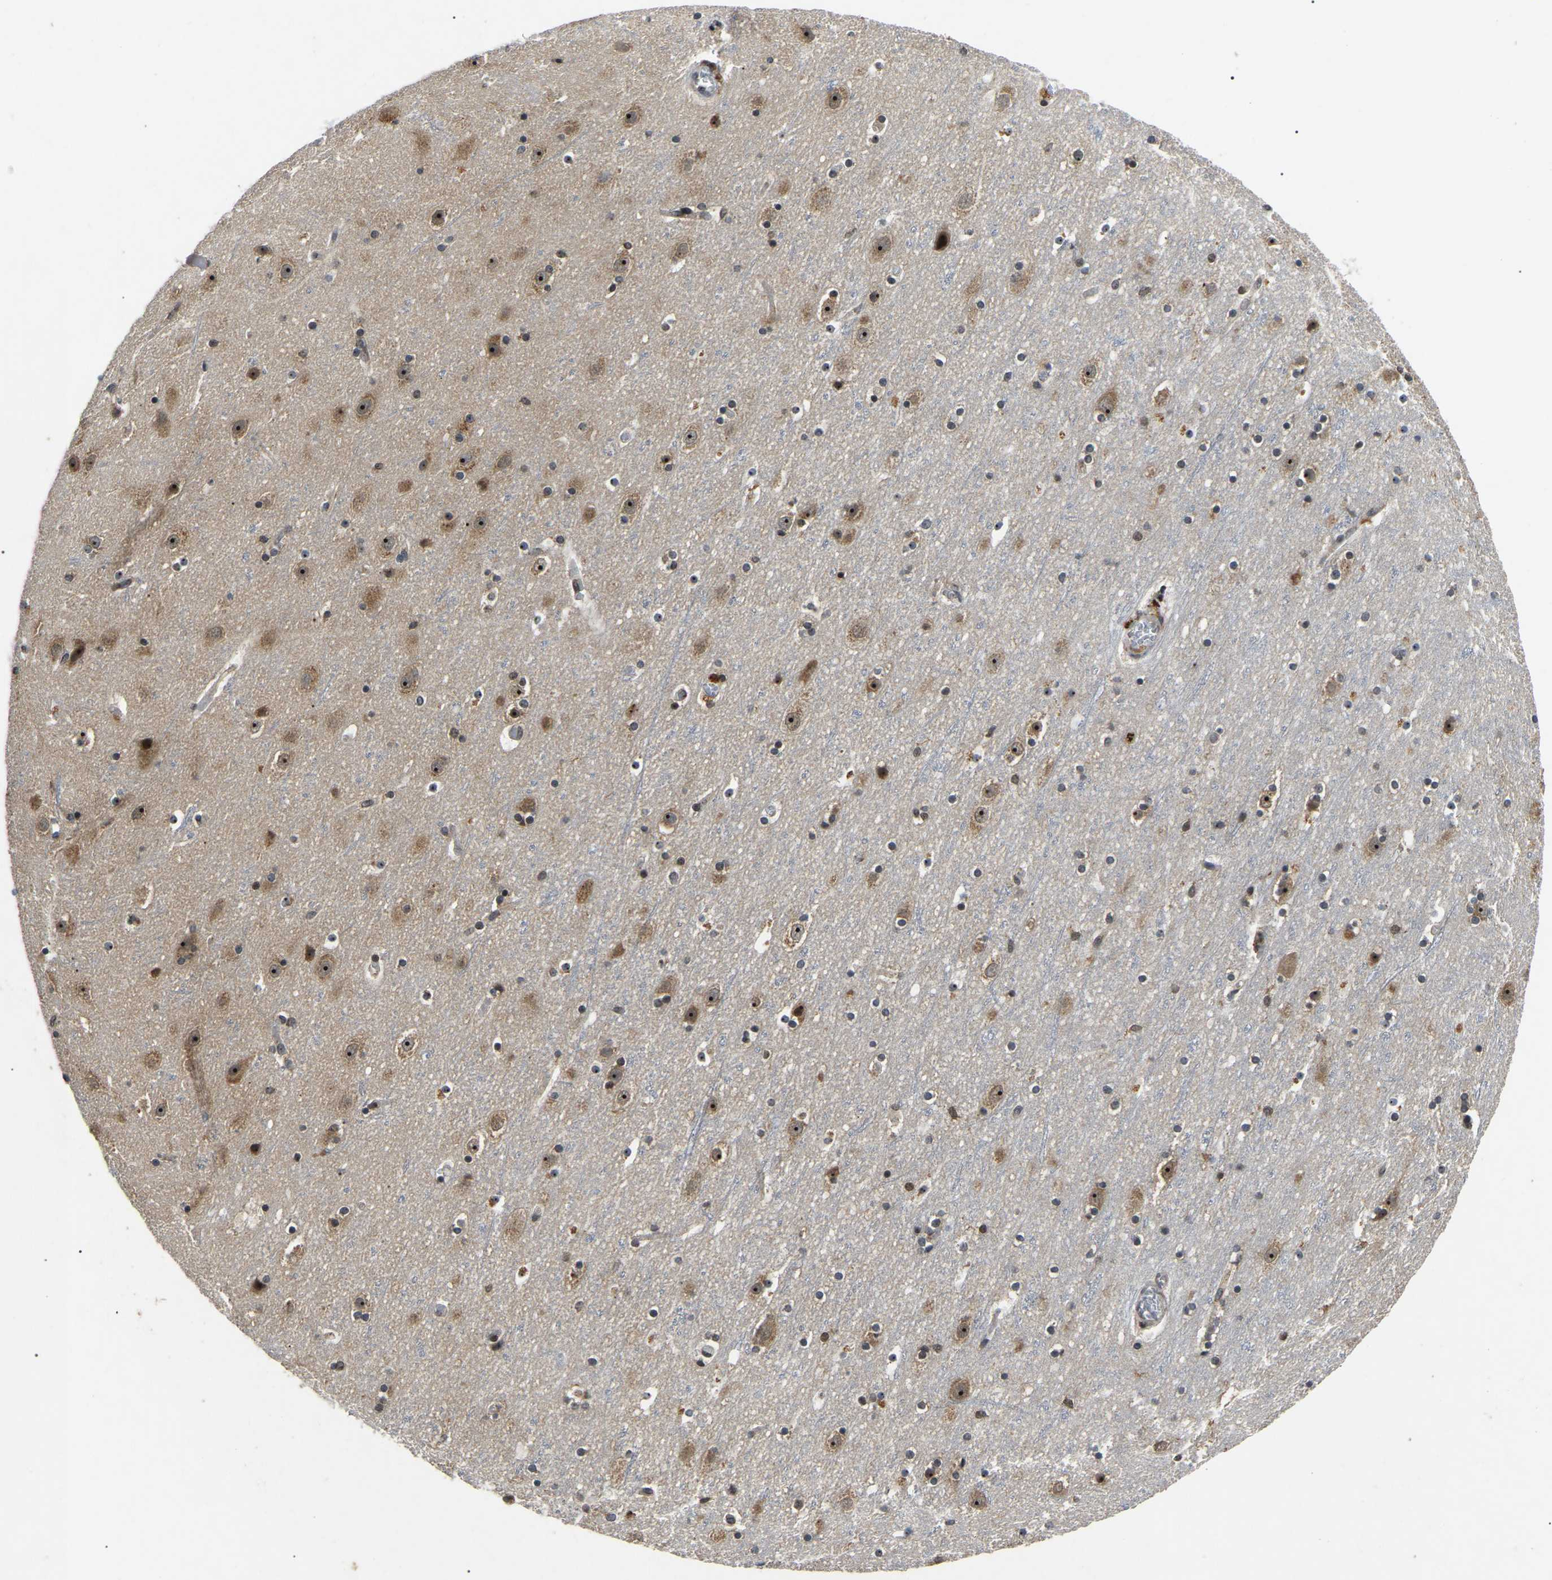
{"staining": {"intensity": "weak", "quantity": "25%-75%", "location": "nuclear"}, "tissue": "cerebral cortex", "cell_type": "Endothelial cells", "image_type": "normal", "snomed": [{"axis": "morphology", "description": "Normal tissue, NOS"}, {"axis": "topography", "description": "Cerebral cortex"}], "caption": "Immunohistochemical staining of normal human cerebral cortex exhibits weak nuclear protein positivity in approximately 25%-75% of endothelial cells. (DAB (3,3'-diaminobenzidine) = brown stain, brightfield microscopy at high magnification).", "gene": "RBM28", "patient": {"sex": "male", "age": 45}}